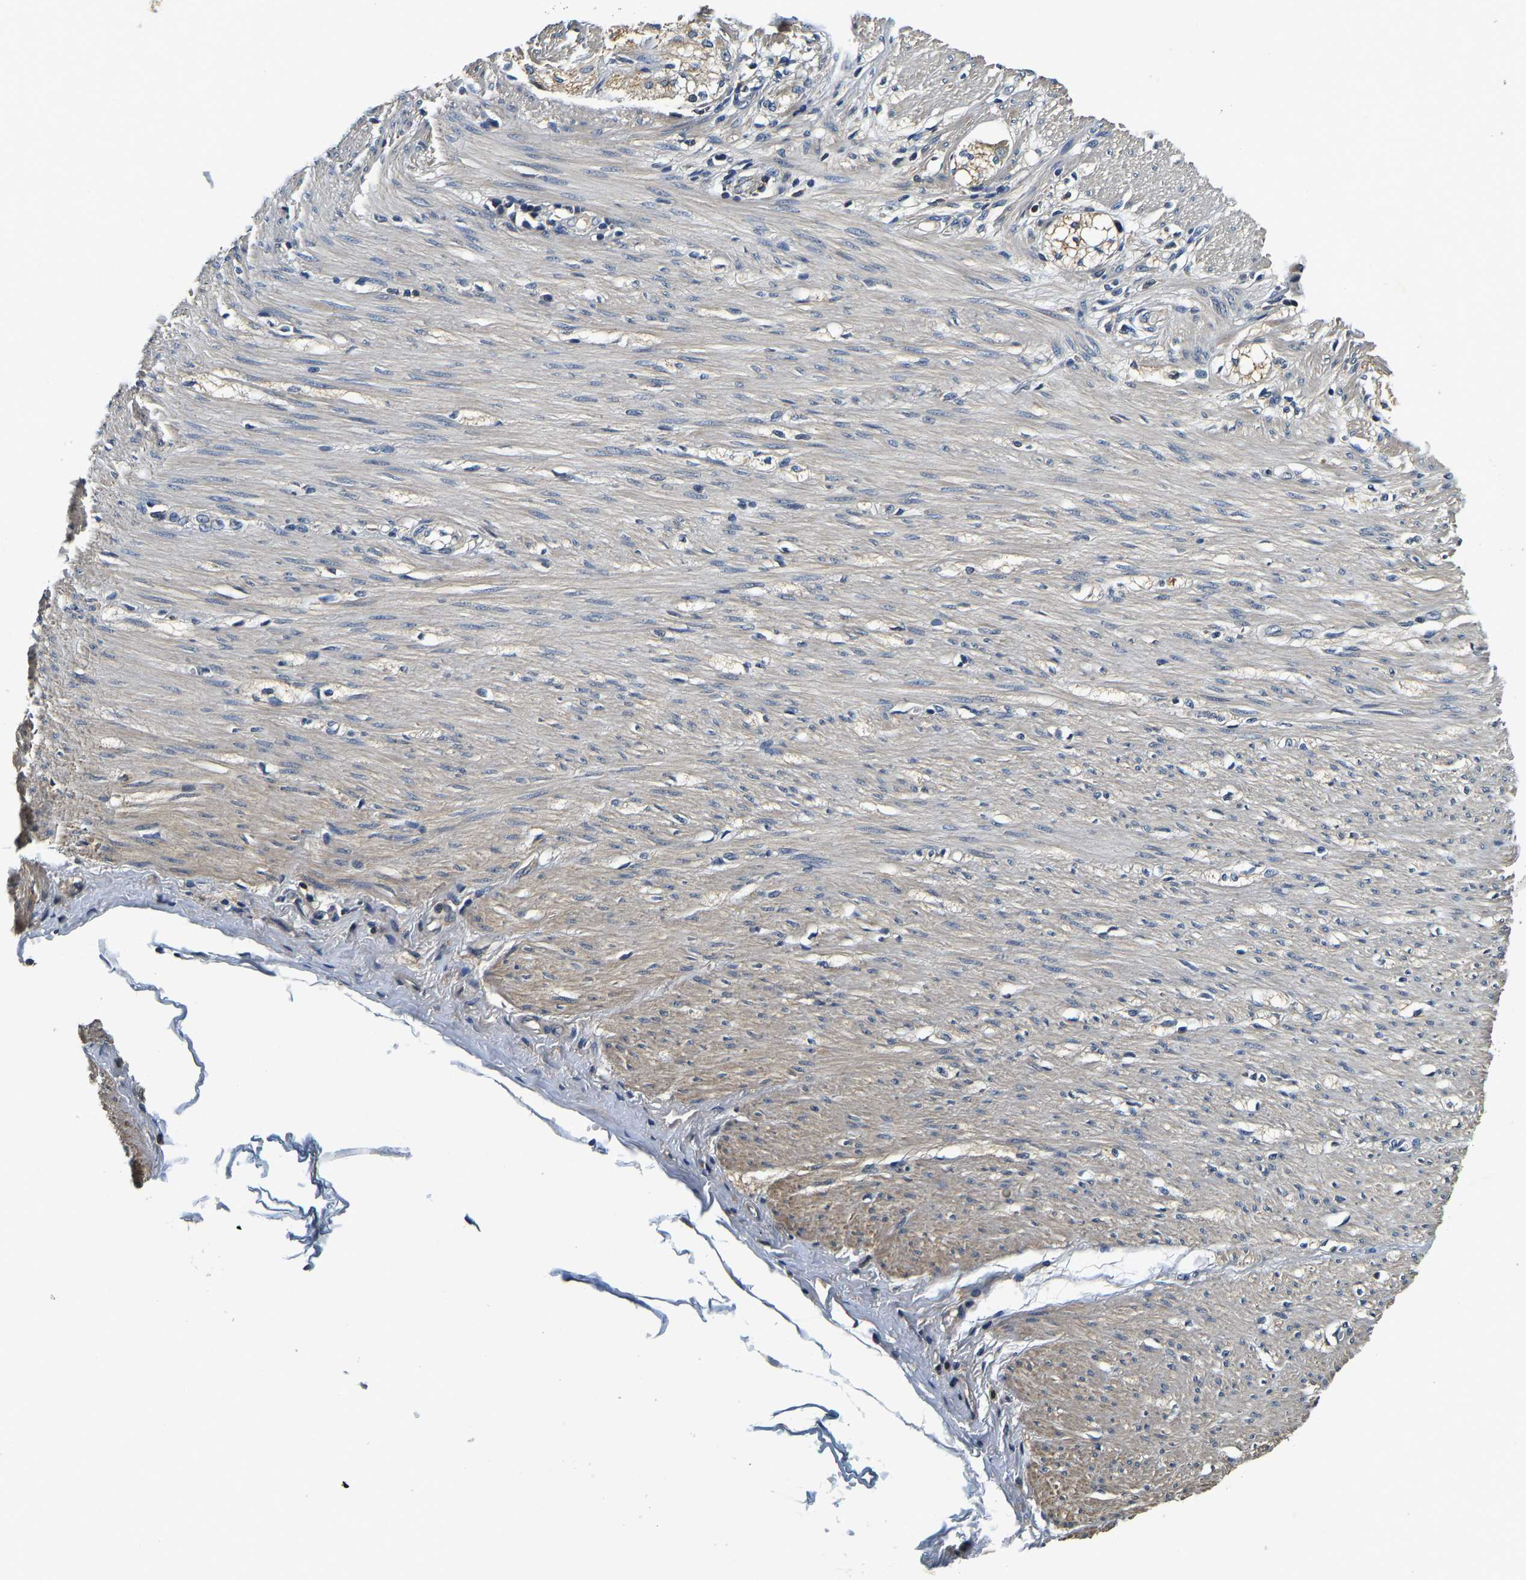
{"staining": {"intensity": "weak", "quantity": "25%-75%", "location": "cytoplasmic/membranous"}, "tissue": "adipose tissue", "cell_type": "Adipocytes", "image_type": "normal", "snomed": [{"axis": "morphology", "description": "Normal tissue, NOS"}, {"axis": "morphology", "description": "Adenocarcinoma, NOS"}, {"axis": "topography", "description": "Colon"}, {"axis": "topography", "description": "Peripheral nerve tissue"}], "caption": "Human adipose tissue stained for a protein (brown) reveals weak cytoplasmic/membranous positive staining in approximately 25%-75% of adipocytes.", "gene": "RESF1", "patient": {"sex": "male", "age": 14}}